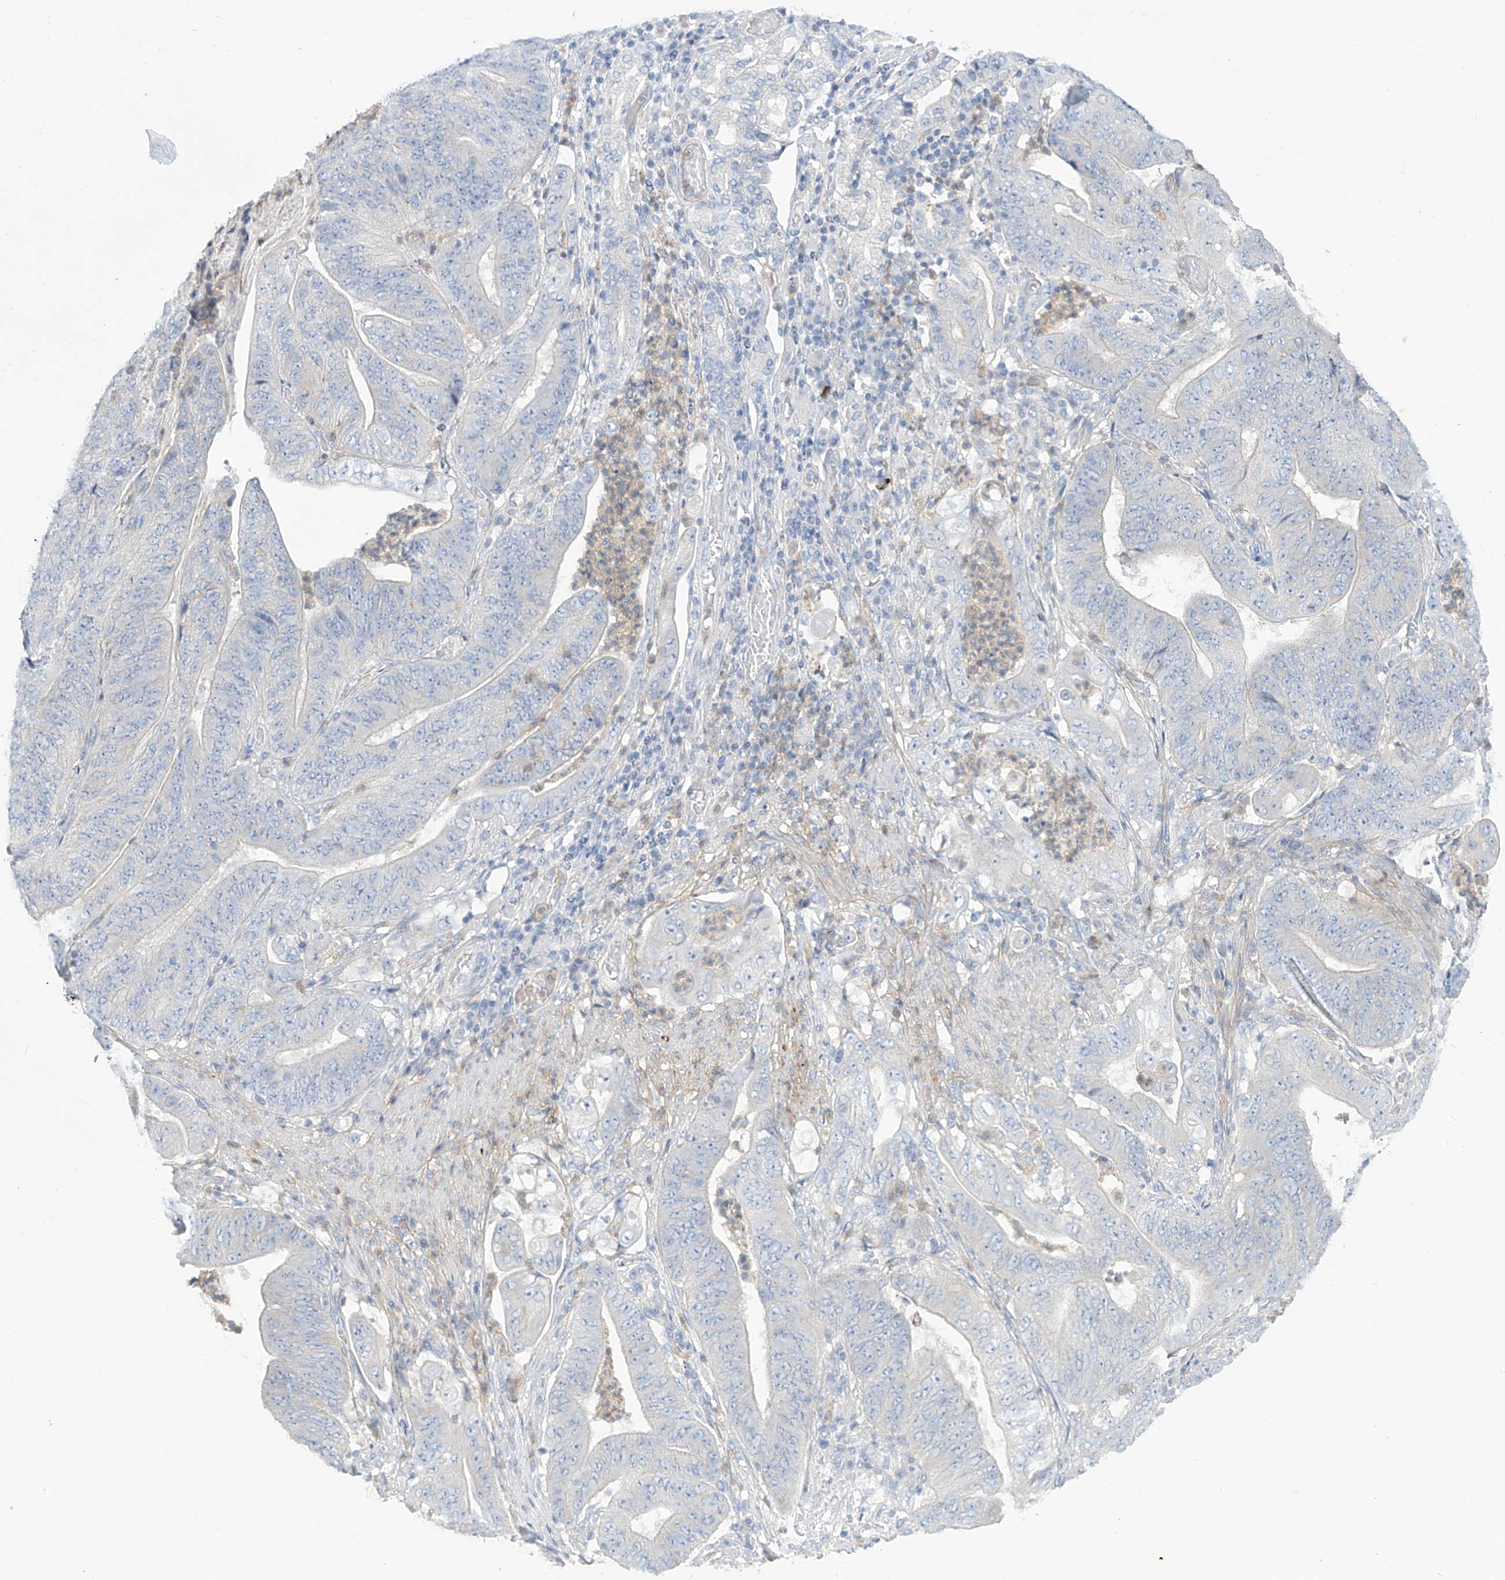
{"staining": {"intensity": "negative", "quantity": "none", "location": "none"}, "tissue": "stomach cancer", "cell_type": "Tumor cells", "image_type": "cancer", "snomed": [{"axis": "morphology", "description": "Adenocarcinoma, NOS"}, {"axis": "topography", "description": "Stomach"}], "caption": "There is no significant staining in tumor cells of stomach cancer. The staining is performed using DAB (3,3'-diaminobenzidine) brown chromogen with nuclei counter-stained in using hematoxylin.", "gene": "FABP2", "patient": {"sex": "female", "age": 73}}